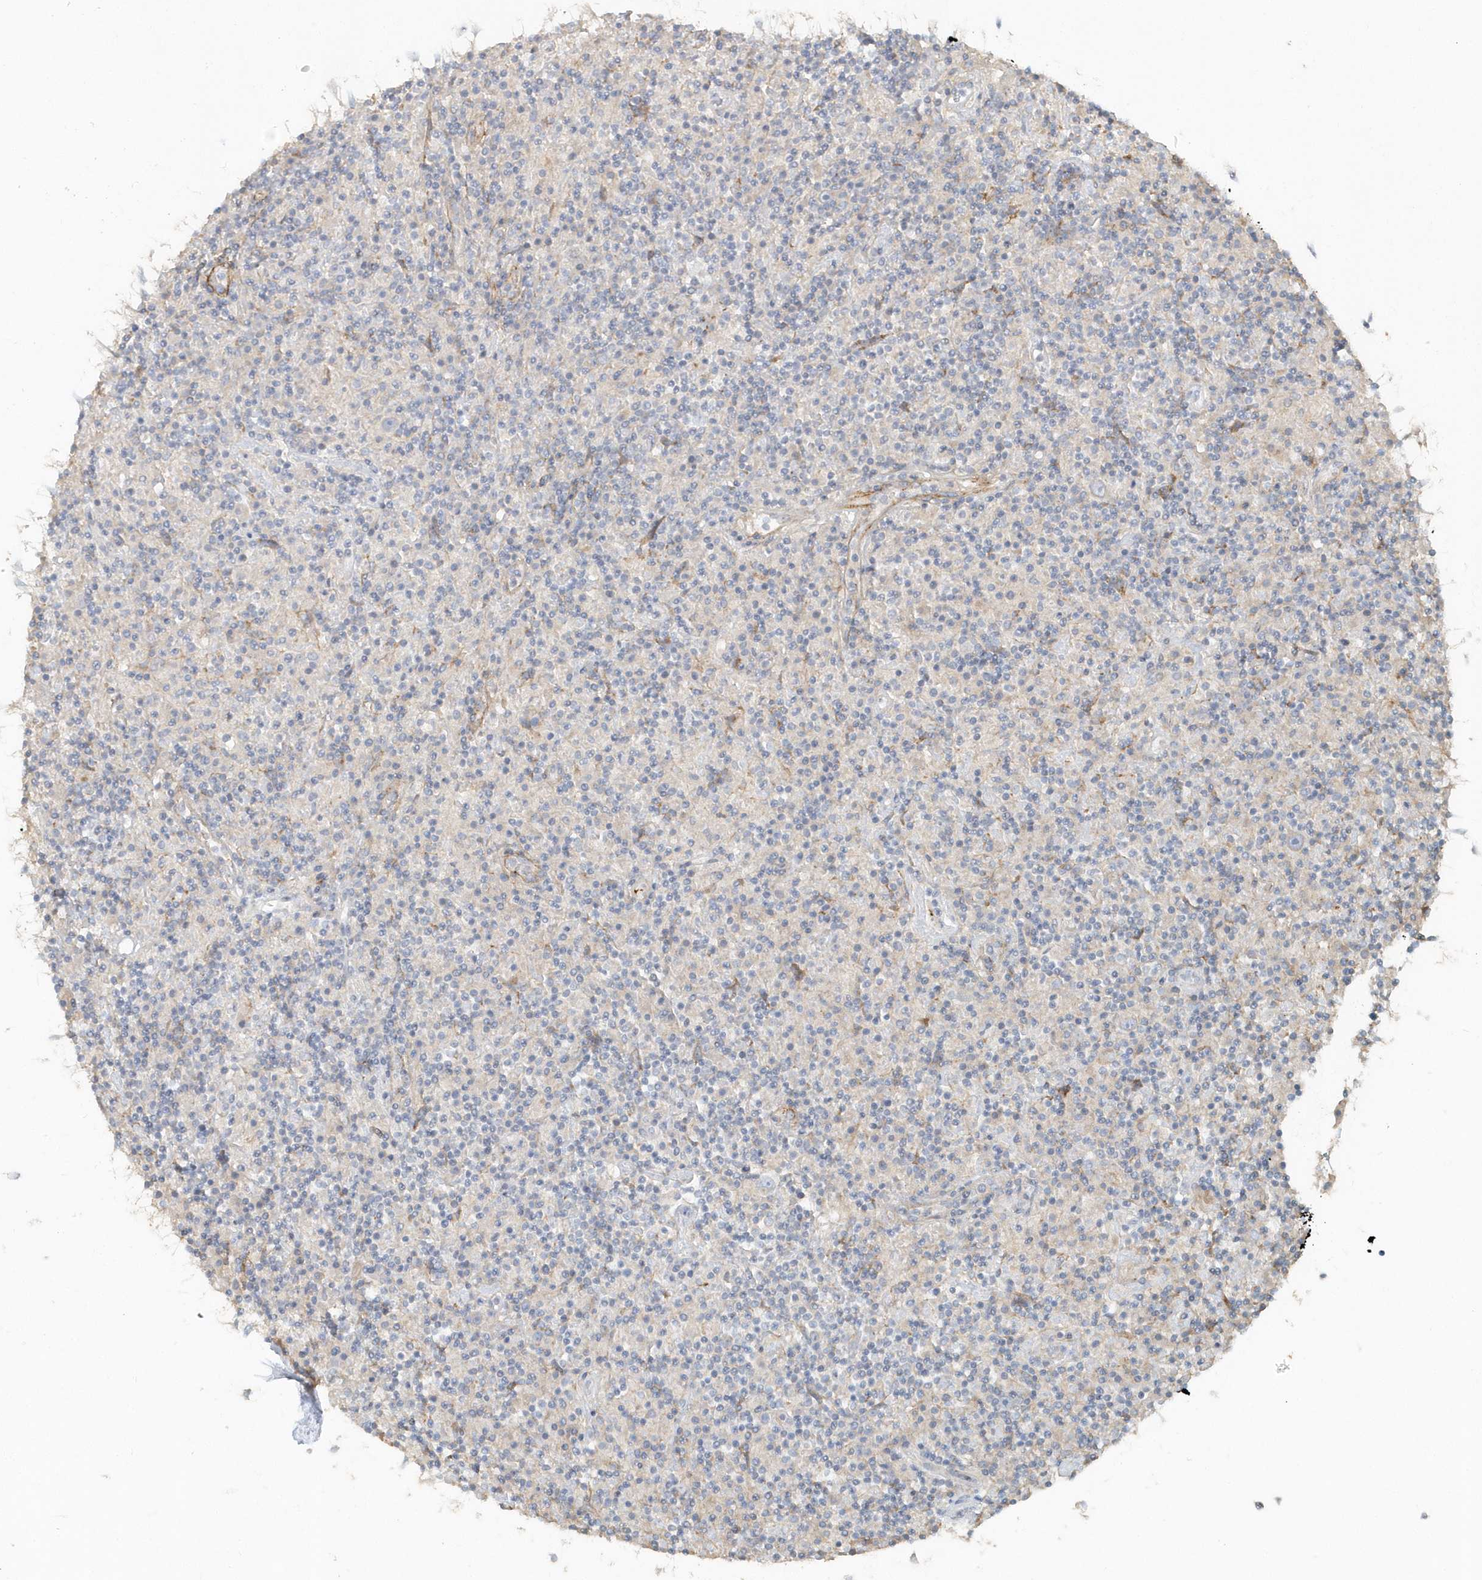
{"staining": {"intensity": "negative", "quantity": "none", "location": "none"}, "tissue": "lymphoma", "cell_type": "Tumor cells", "image_type": "cancer", "snomed": [{"axis": "morphology", "description": "Hodgkin's disease, NOS"}, {"axis": "topography", "description": "Lymph node"}], "caption": "This photomicrograph is of lymphoma stained with IHC to label a protein in brown with the nuclei are counter-stained blue. There is no positivity in tumor cells.", "gene": "MMRN1", "patient": {"sex": "male", "age": 70}}